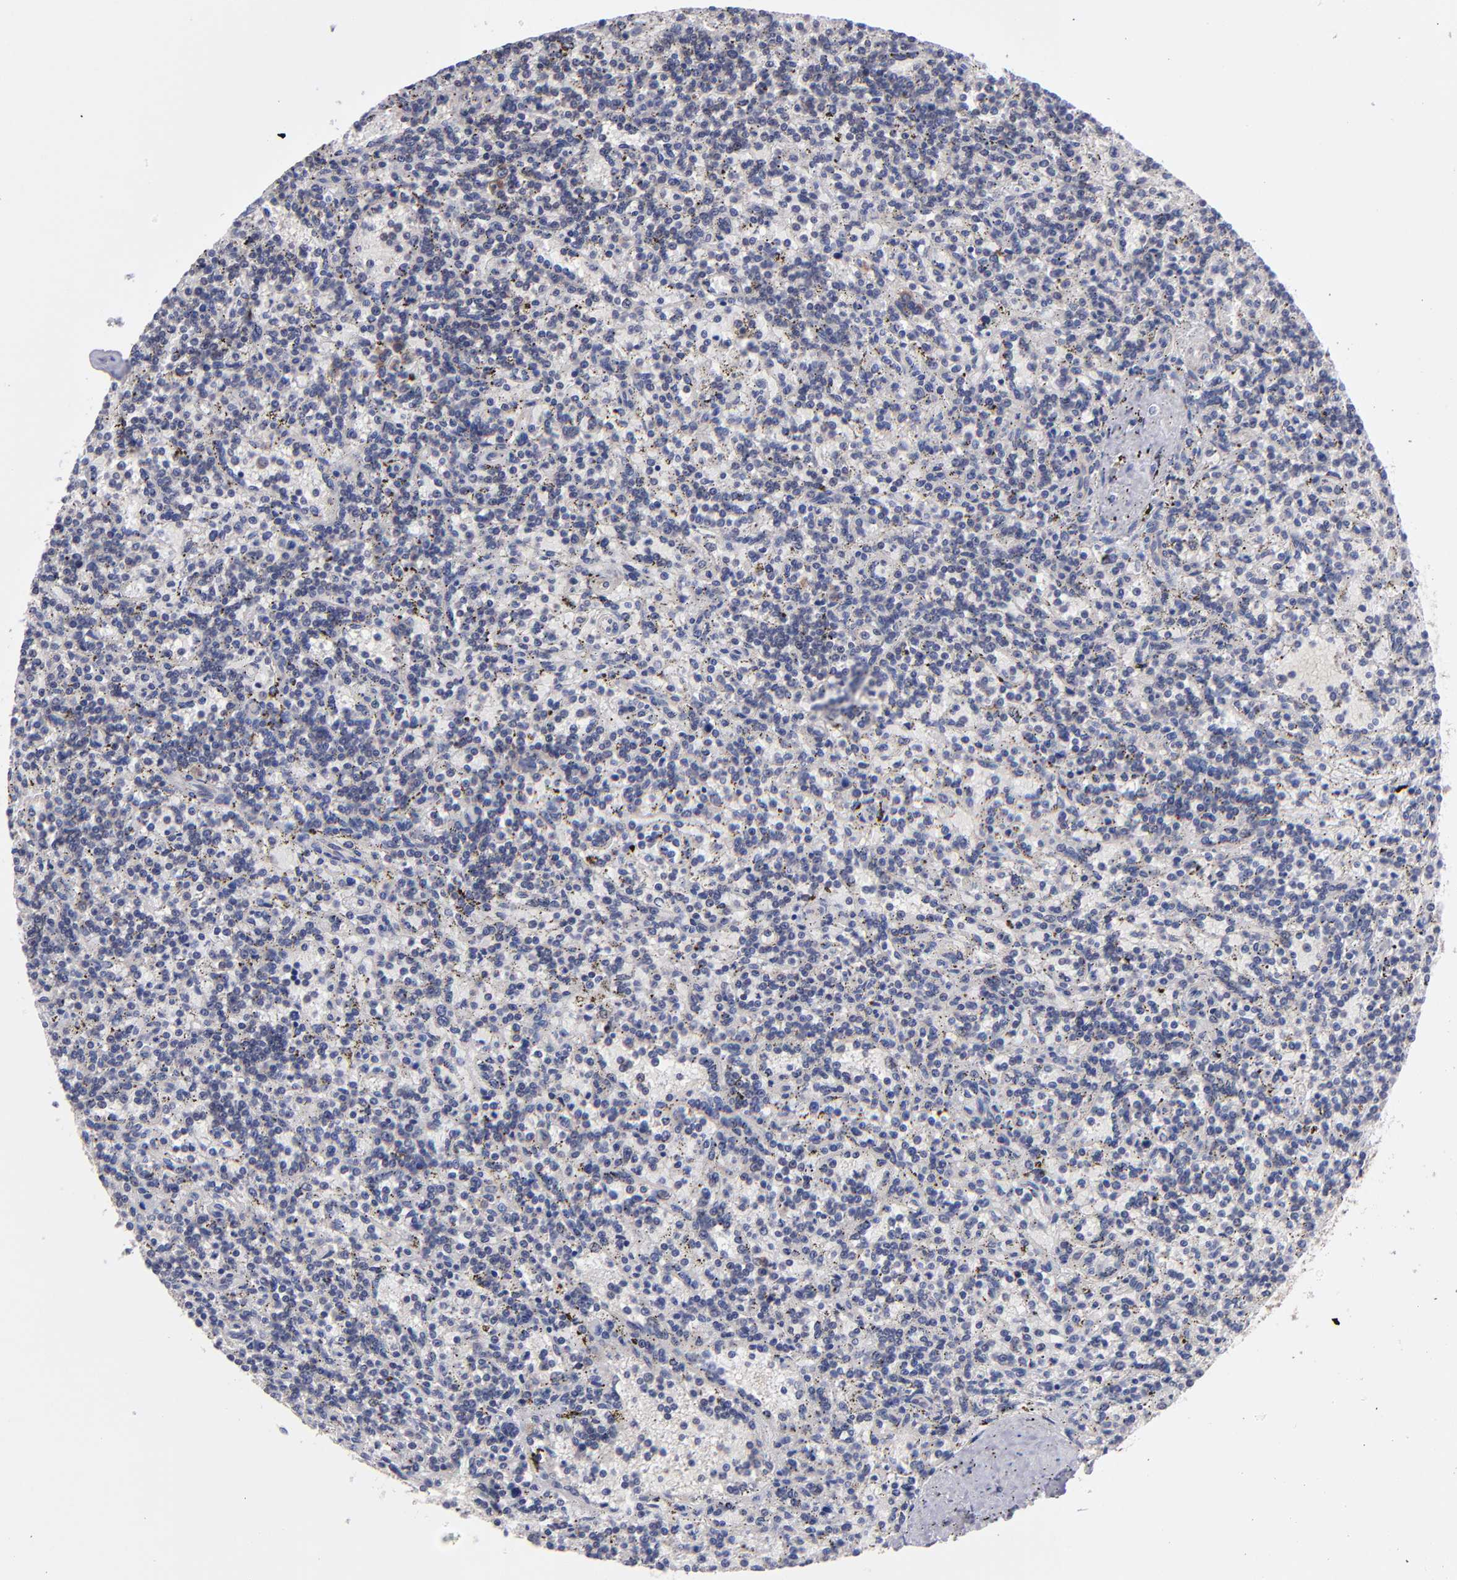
{"staining": {"intensity": "weak", "quantity": "<25%", "location": "cytoplasmic/membranous"}, "tissue": "lymphoma", "cell_type": "Tumor cells", "image_type": "cancer", "snomed": [{"axis": "morphology", "description": "Malignant lymphoma, non-Hodgkin's type, Low grade"}, {"axis": "topography", "description": "Spleen"}], "caption": "Immunohistochemical staining of human lymphoma demonstrates no significant positivity in tumor cells.", "gene": "EIF3L", "patient": {"sex": "male", "age": 73}}